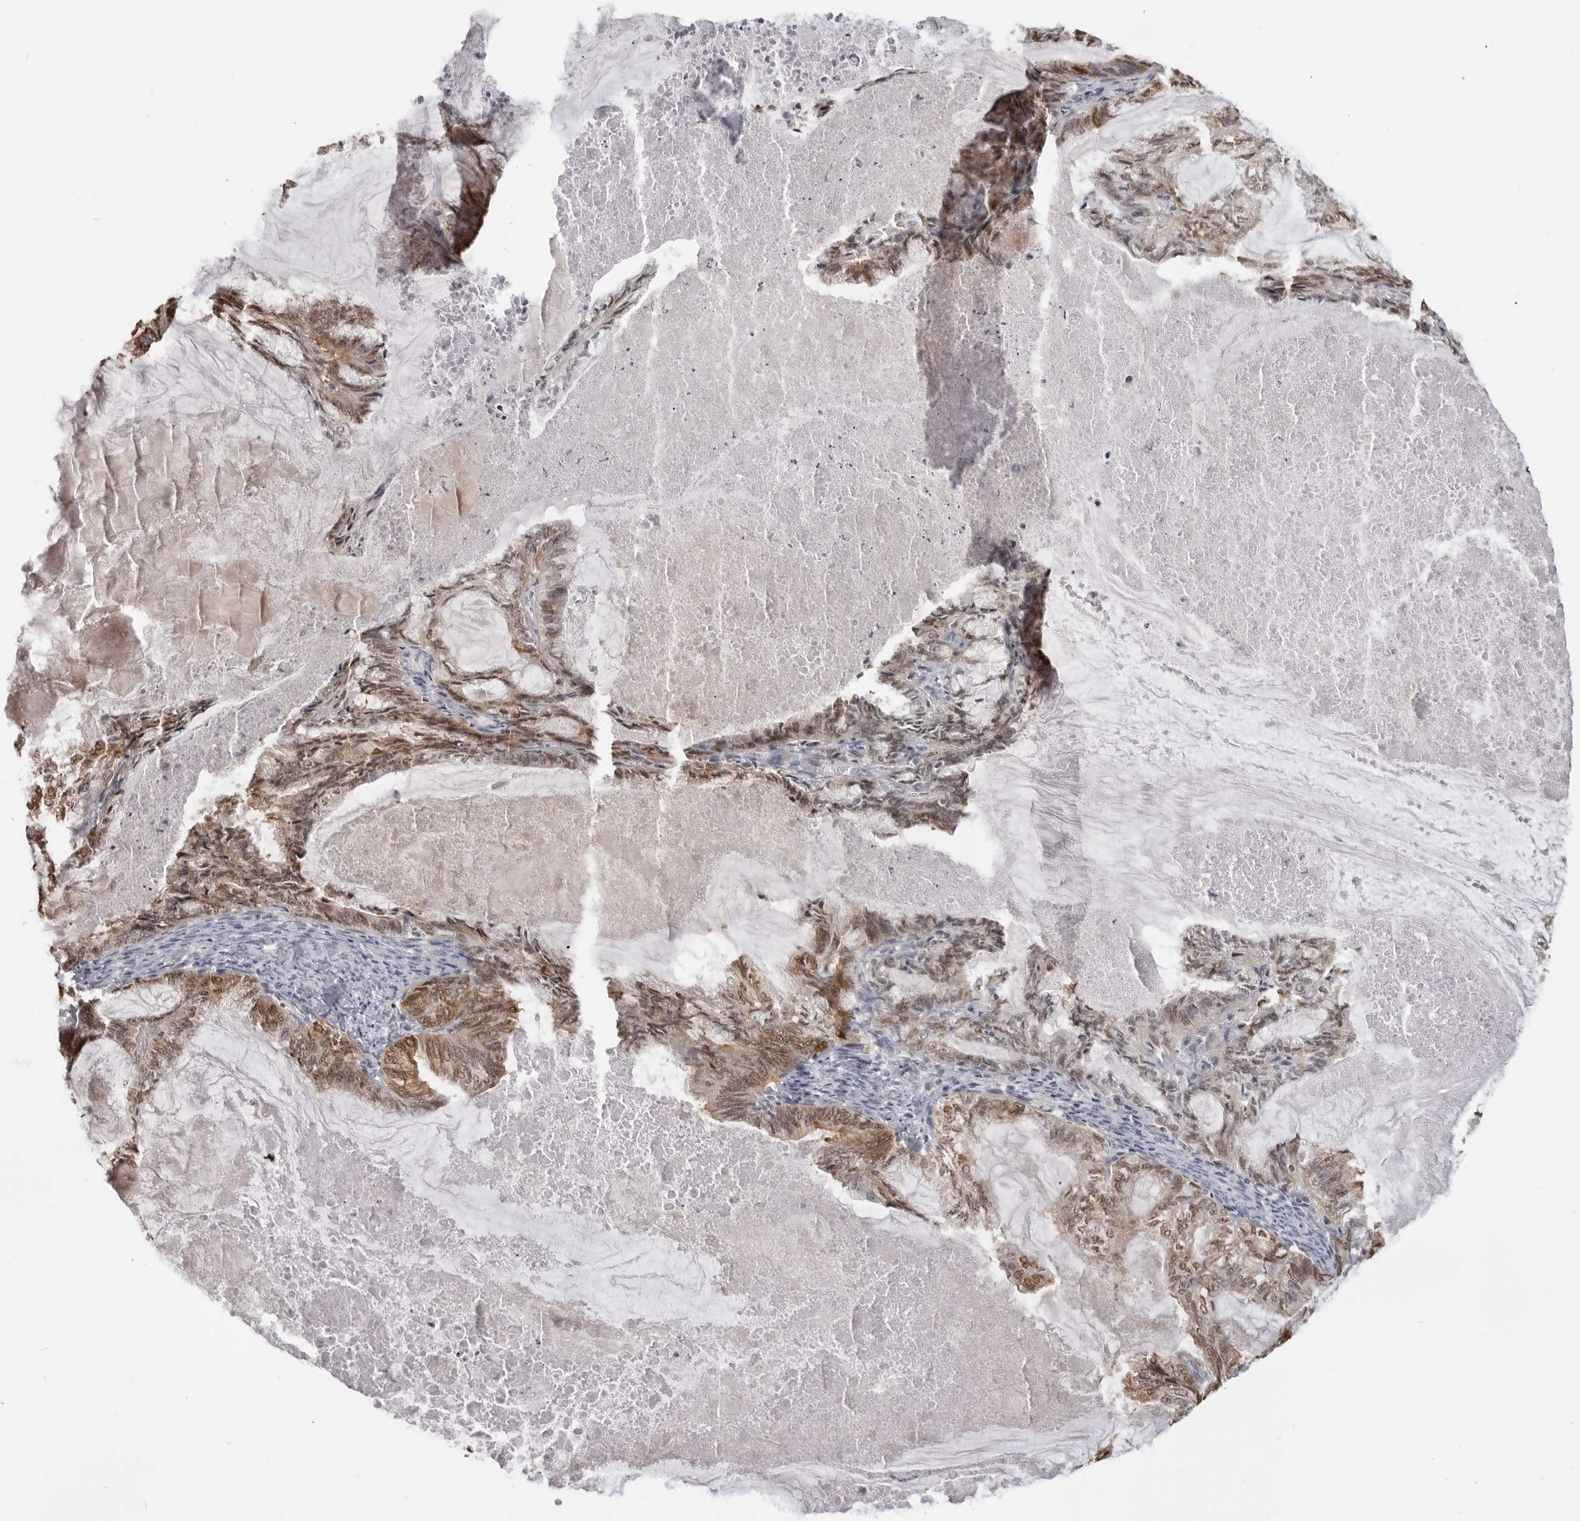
{"staining": {"intensity": "moderate", "quantity": ">75%", "location": "nuclear"}, "tissue": "endometrial cancer", "cell_type": "Tumor cells", "image_type": "cancer", "snomed": [{"axis": "morphology", "description": "Adenocarcinoma, NOS"}, {"axis": "topography", "description": "Endometrium"}], "caption": "IHC histopathology image of neoplastic tissue: human endometrial adenocarcinoma stained using IHC displays medium levels of moderate protein expression localized specifically in the nuclear of tumor cells, appearing as a nuclear brown color.", "gene": "SRGAP2", "patient": {"sex": "female", "age": 86}}